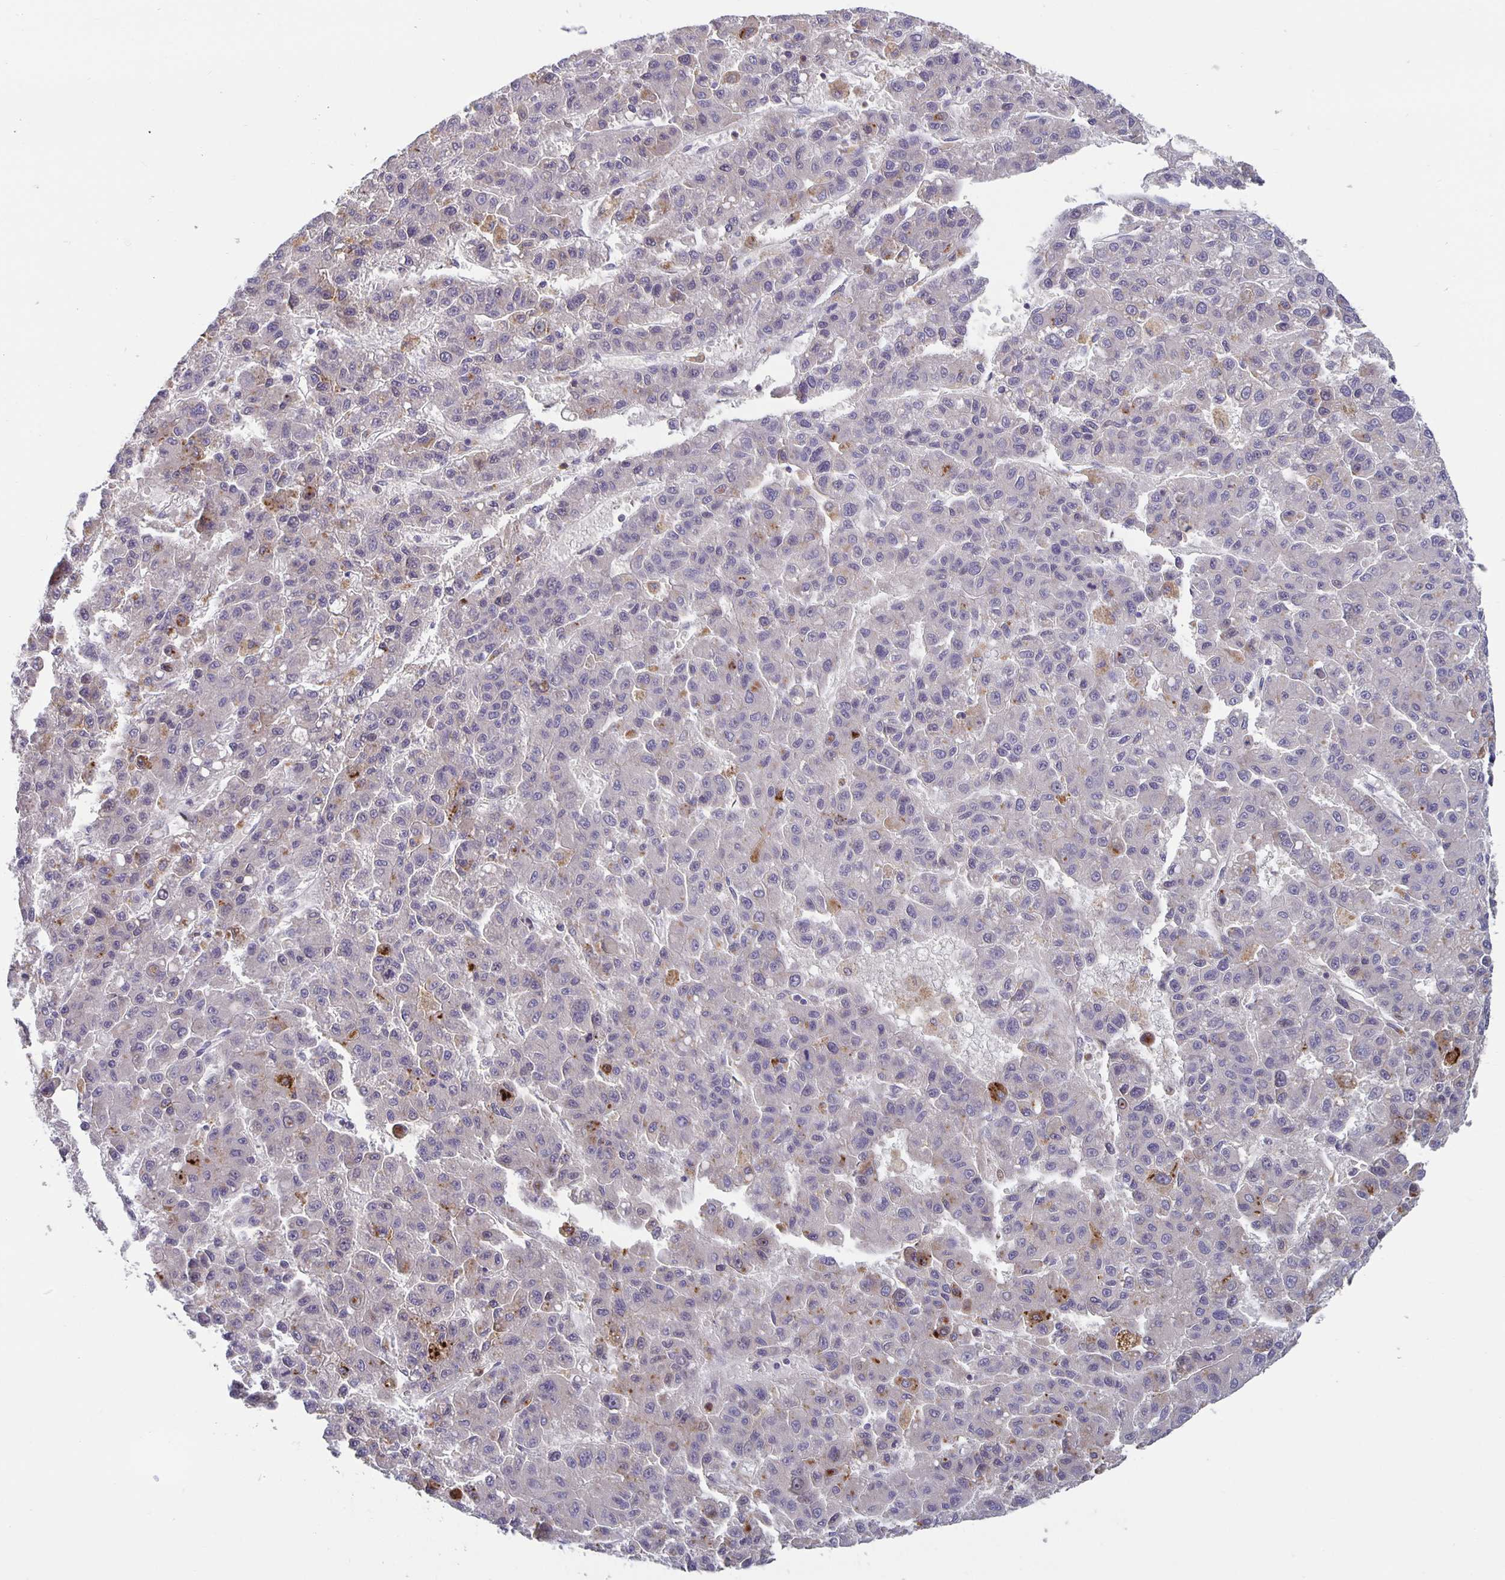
{"staining": {"intensity": "strong", "quantity": "<25%", "location": "cytoplasmic/membranous"}, "tissue": "liver cancer", "cell_type": "Tumor cells", "image_type": "cancer", "snomed": [{"axis": "morphology", "description": "Carcinoma, Hepatocellular, NOS"}, {"axis": "topography", "description": "Liver"}], "caption": "Hepatocellular carcinoma (liver) was stained to show a protein in brown. There is medium levels of strong cytoplasmic/membranous staining in approximately <25% of tumor cells.", "gene": "GDF15", "patient": {"sex": "male", "age": 70}}